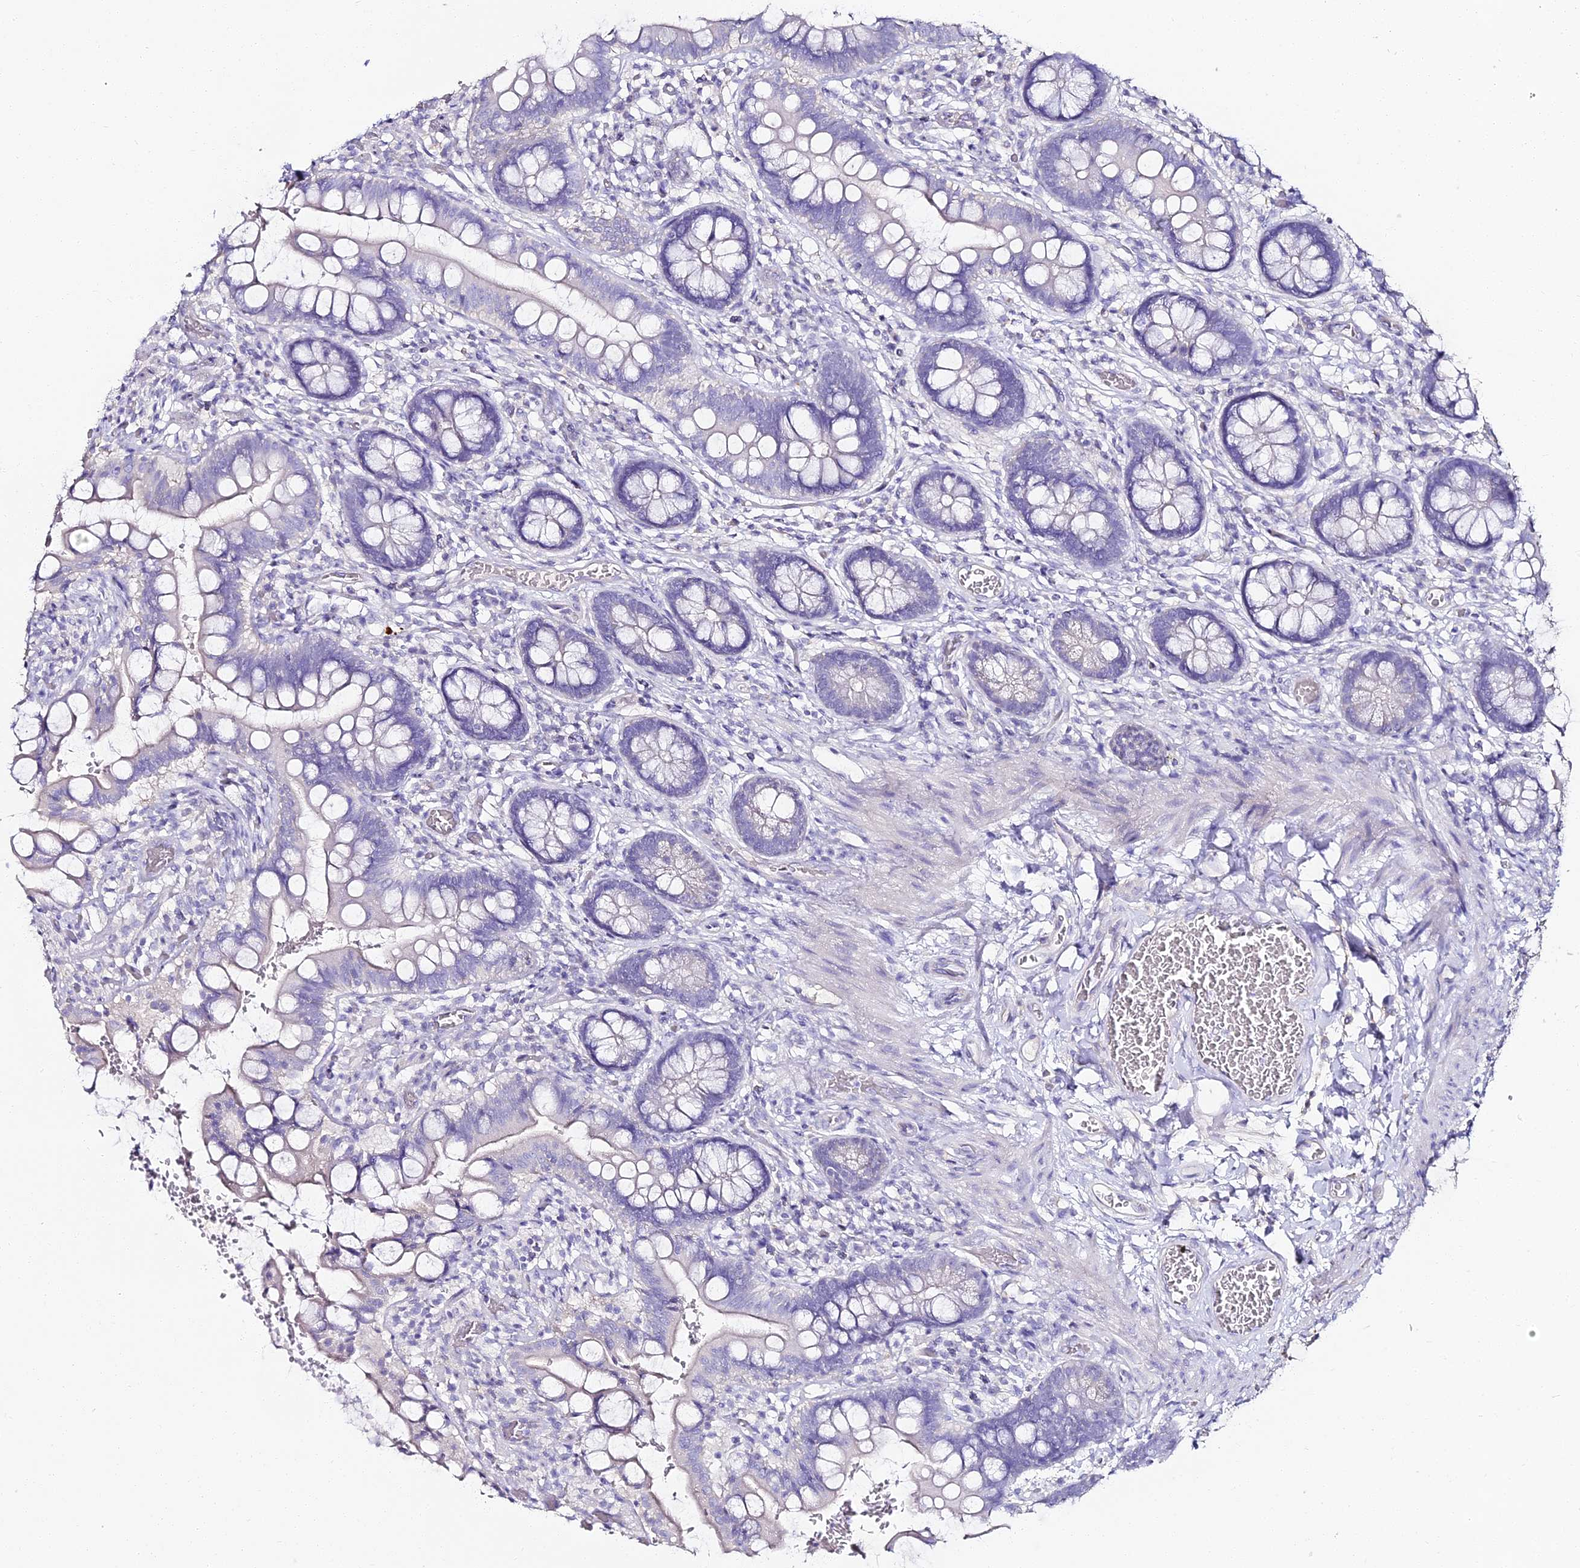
{"staining": {"intensity": "negative", "quantity": "none", "location": "none"}, "tissue": "small intestine", "cell_type": "Glandular cells", "image_type": "normal", "snomed": [{"axis": "morphology", "description": "Normal tissue, NOS"}, {"axis": "topography", "description": "Small intestine"}], "caption": "This is an IHC photomicrograph of normal small intestine. There is no staining in glandular cells.", "gene": "ALPG", "patient": {"sex": "male", "age": 52}}